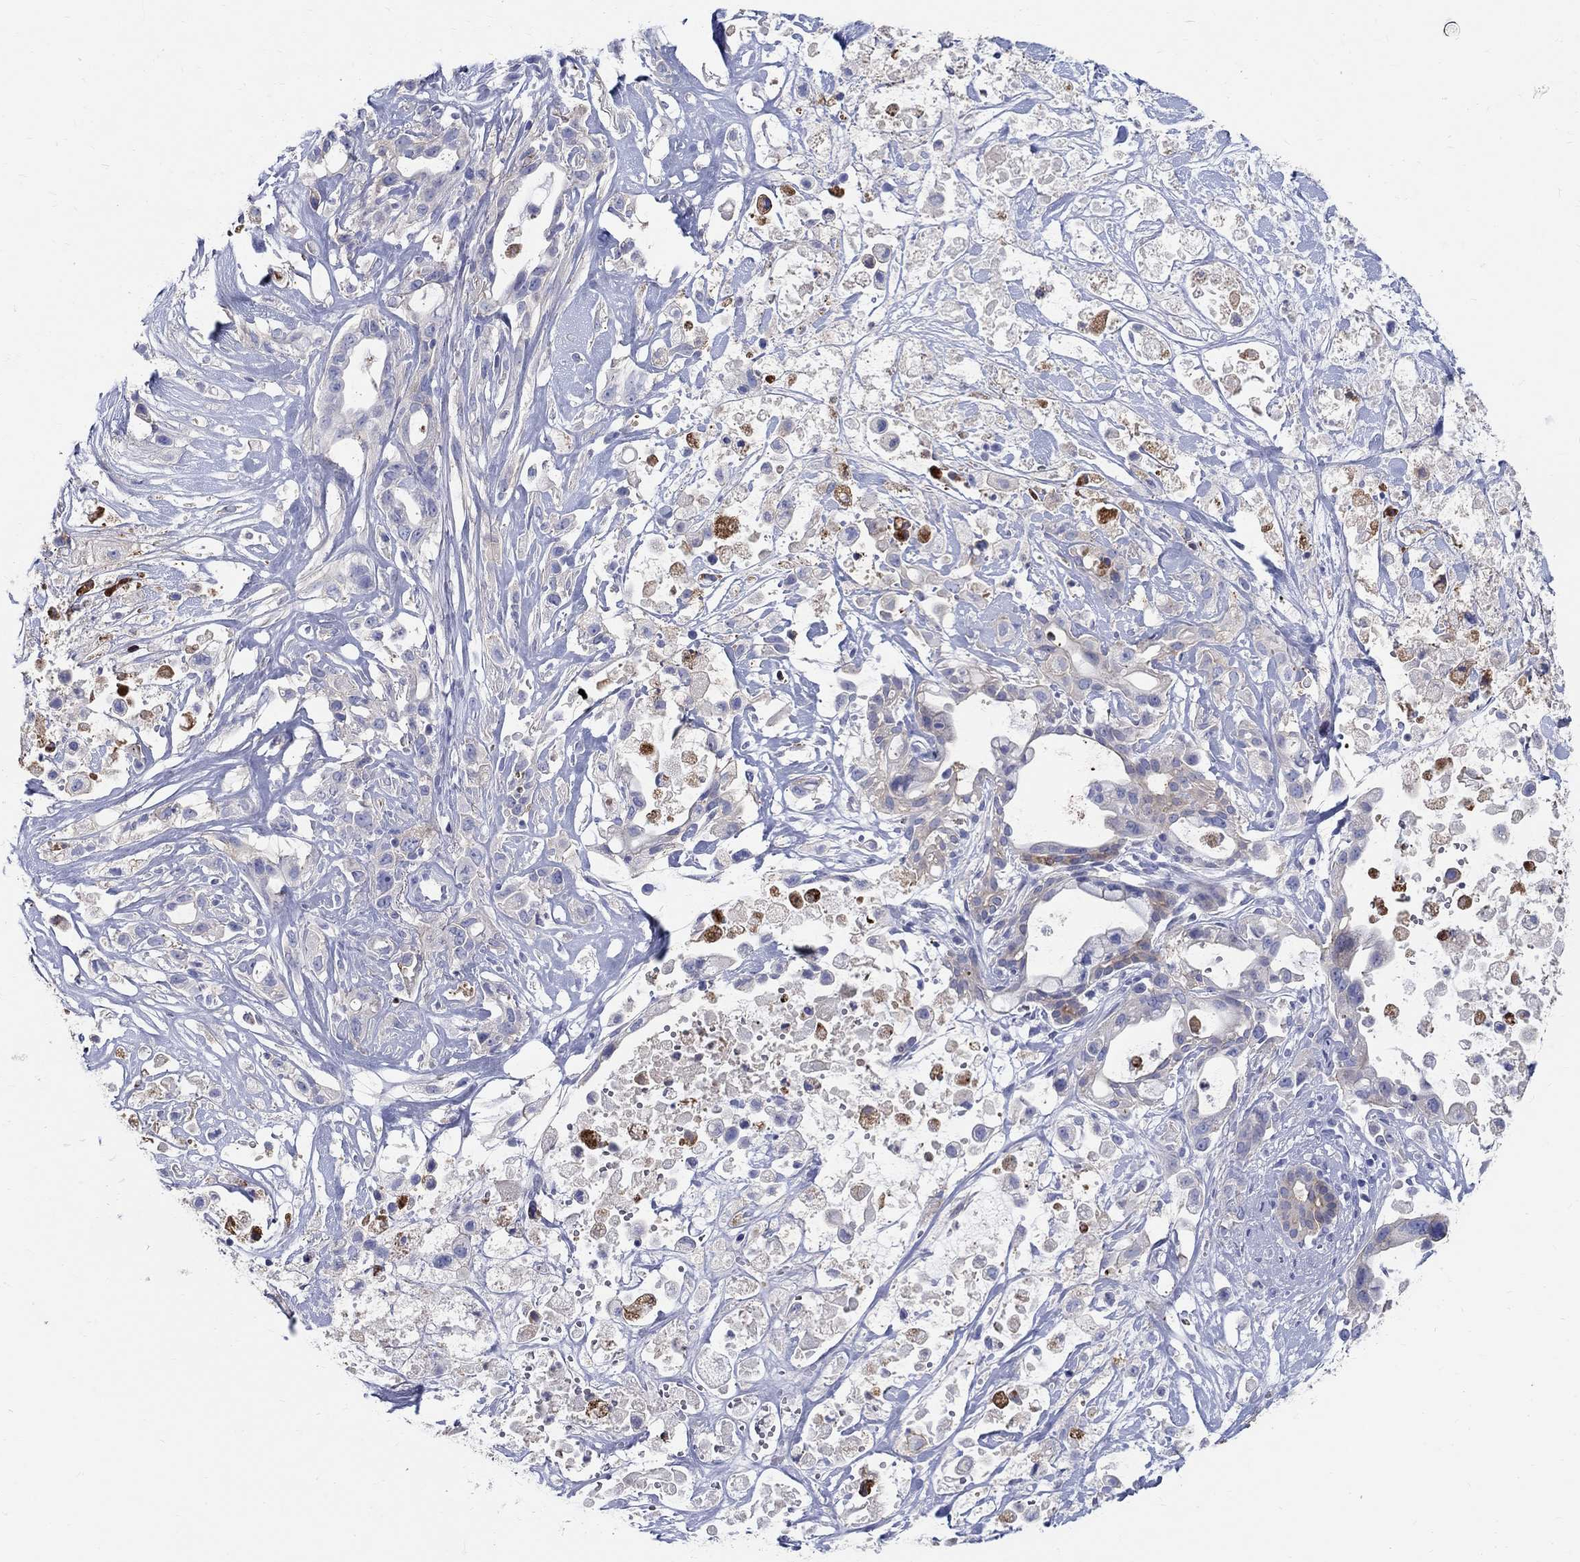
{"staining": {"intensity": "strong", "quantity": "<25%", "location": "cytoplasmic/membranous"}, "tissue": "pancreatic cancer", "cell_type": "Tumor cells", "image_type": "cancer", "snomed": [{"axis": "morphology", "description": "Adenocarcinoma, NOS"}, {"axis": "topography", "description": "Pancreas"}], "caption": "This photomicrograph demonstrates adenocarcinoma (pancreatic) stained with IHC to label a protein in brown. The cytoplasmic/membranous of tumor cells show strong positivity for the protein. Nuclei are counter-stained blue.", "gene": "SOX2", "patient": {"sex": "male", "age": 44}}